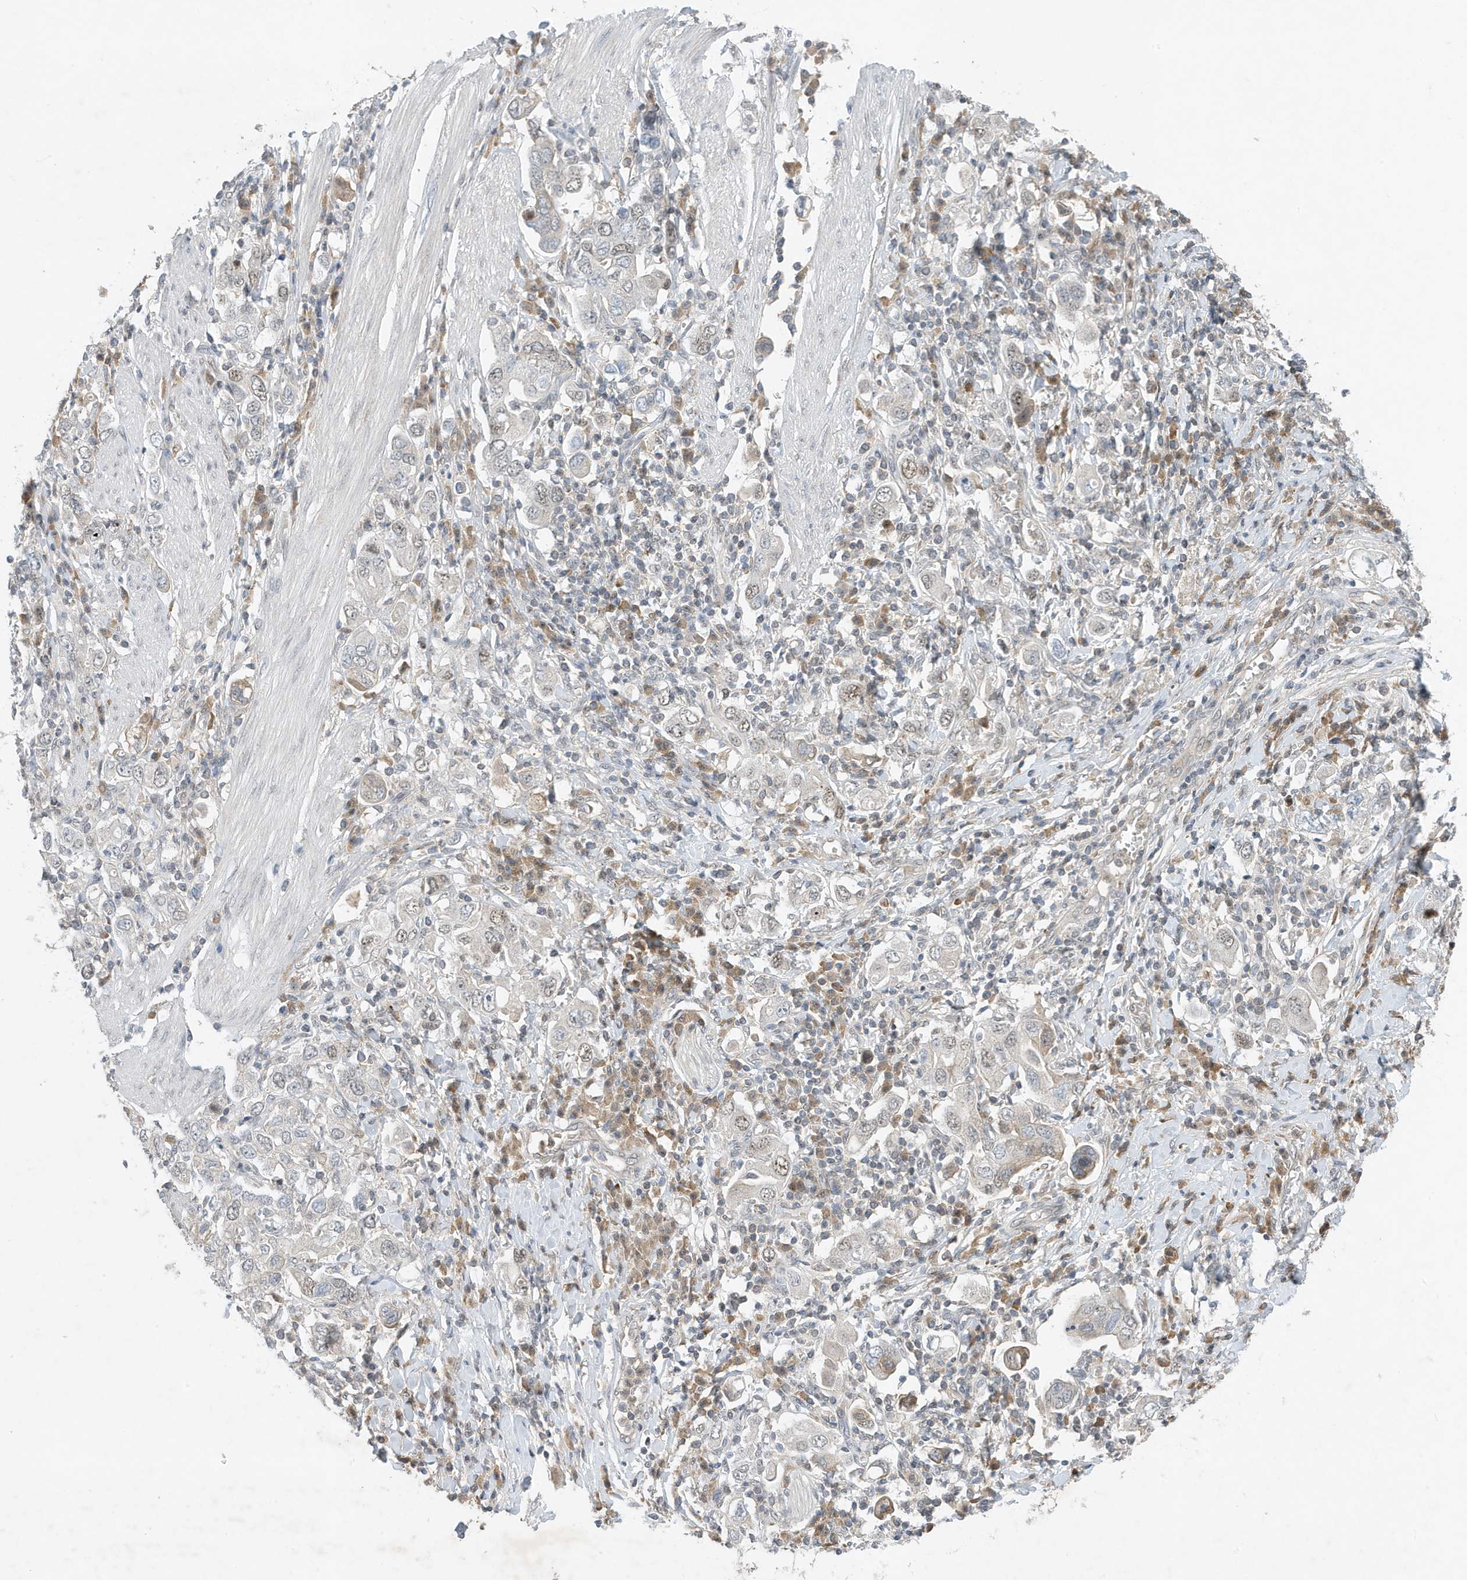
{"staining": {"intensity": "negative", "quantity": "none", "location": "none"}, "tissue": "stomach cancer", "cell_type": "Tumor cells", "image_type": "cancer", "snomed": [{"axis": "morphology", "description": "Adenocarcinoma, NOS"}, {"axis": "topography", "description": "Stomach, upper"}], "caption": "IHC micrograph of neoplastic tissue: human stomach adenocarcinoma stained with DAB demonstrates no significant protein expression in tumor cells. (Immunohistochemistry, brightfield microscopy, high magnification).", "gene": "MAST3", "patient": {"sex": "male", "age": 62}}